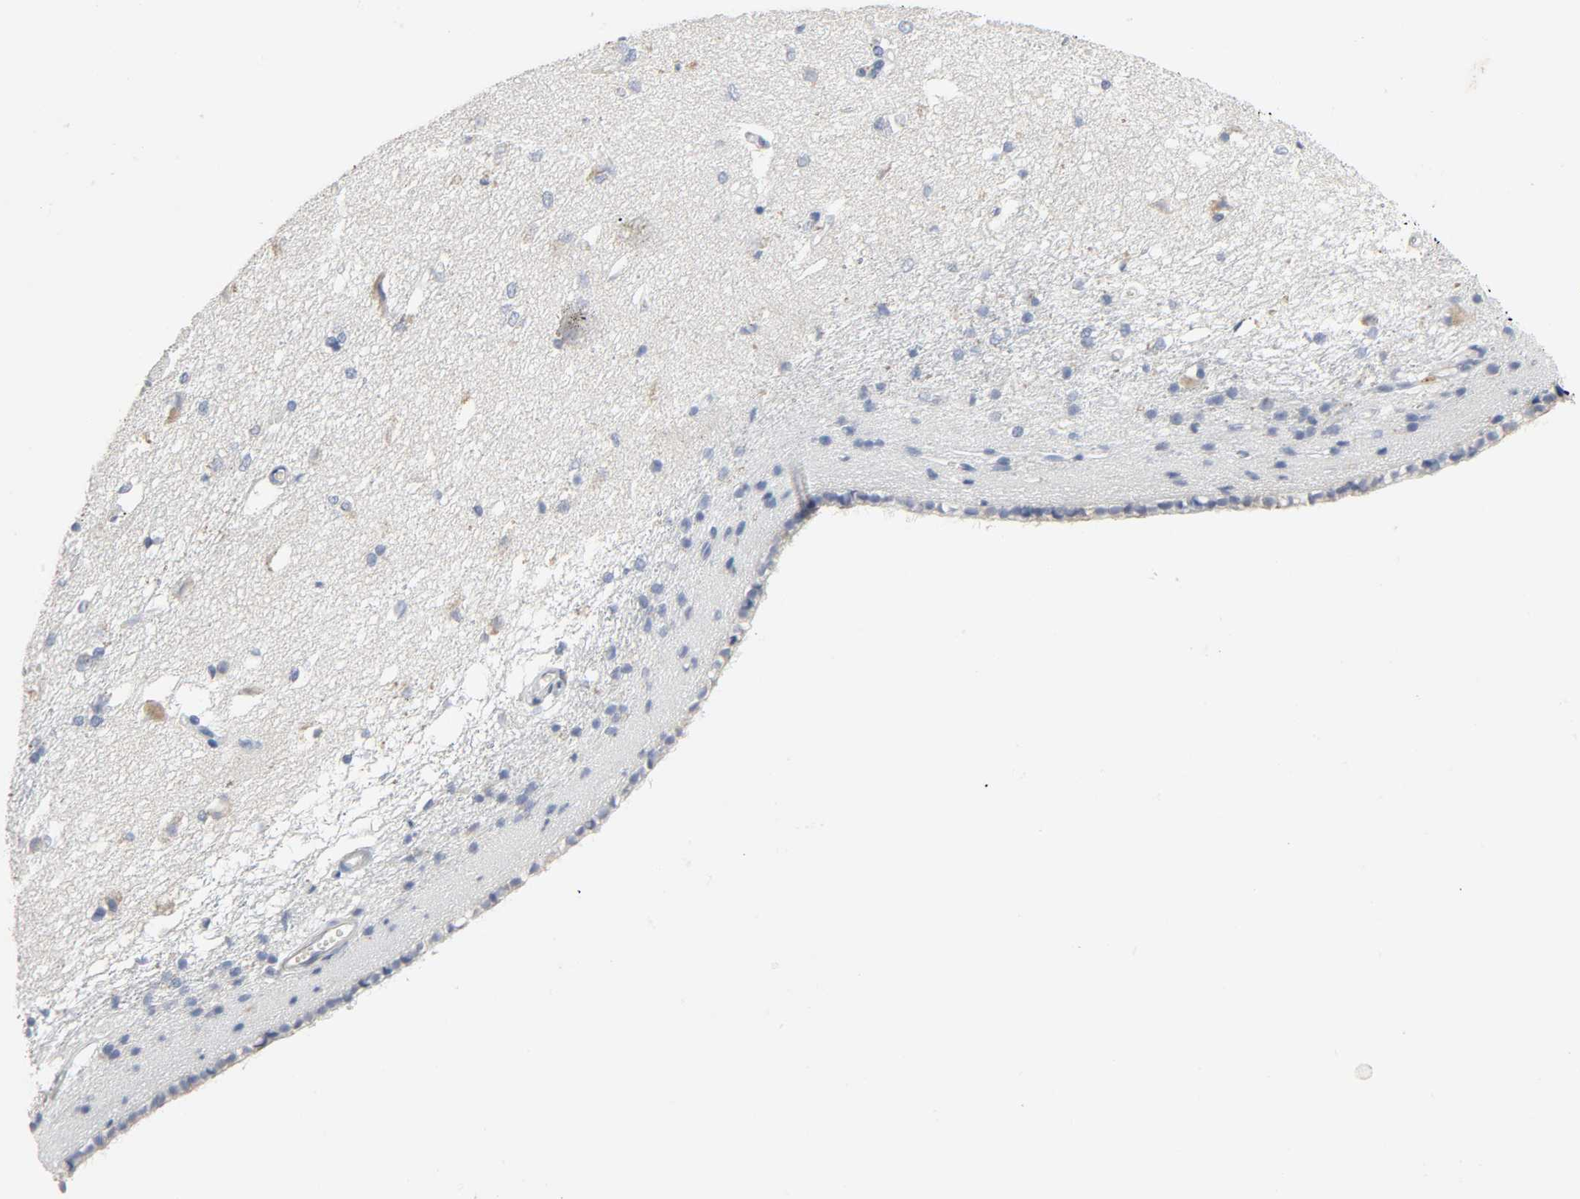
{"staining": {"intensity": "negative", "quantity": "none", "location": "none"}, "tissue": "caudate", "cell_type": "Glial cells", "image_type": "normal", "snomed": [{"axis": "morphology", "description": "Normal tissue, NOS"}, {"axis": "topography", "description": "Lateral ventricle wall"}], "caption": "There is no significant staining in glial cells of caudate. (DAB (3,3'-diaminobenzidine) immunohistochemistry (IHC) with hematoxylin counter stain).", "gene": "FBLN5", "patient": {"sex": "female", "age": 19}}